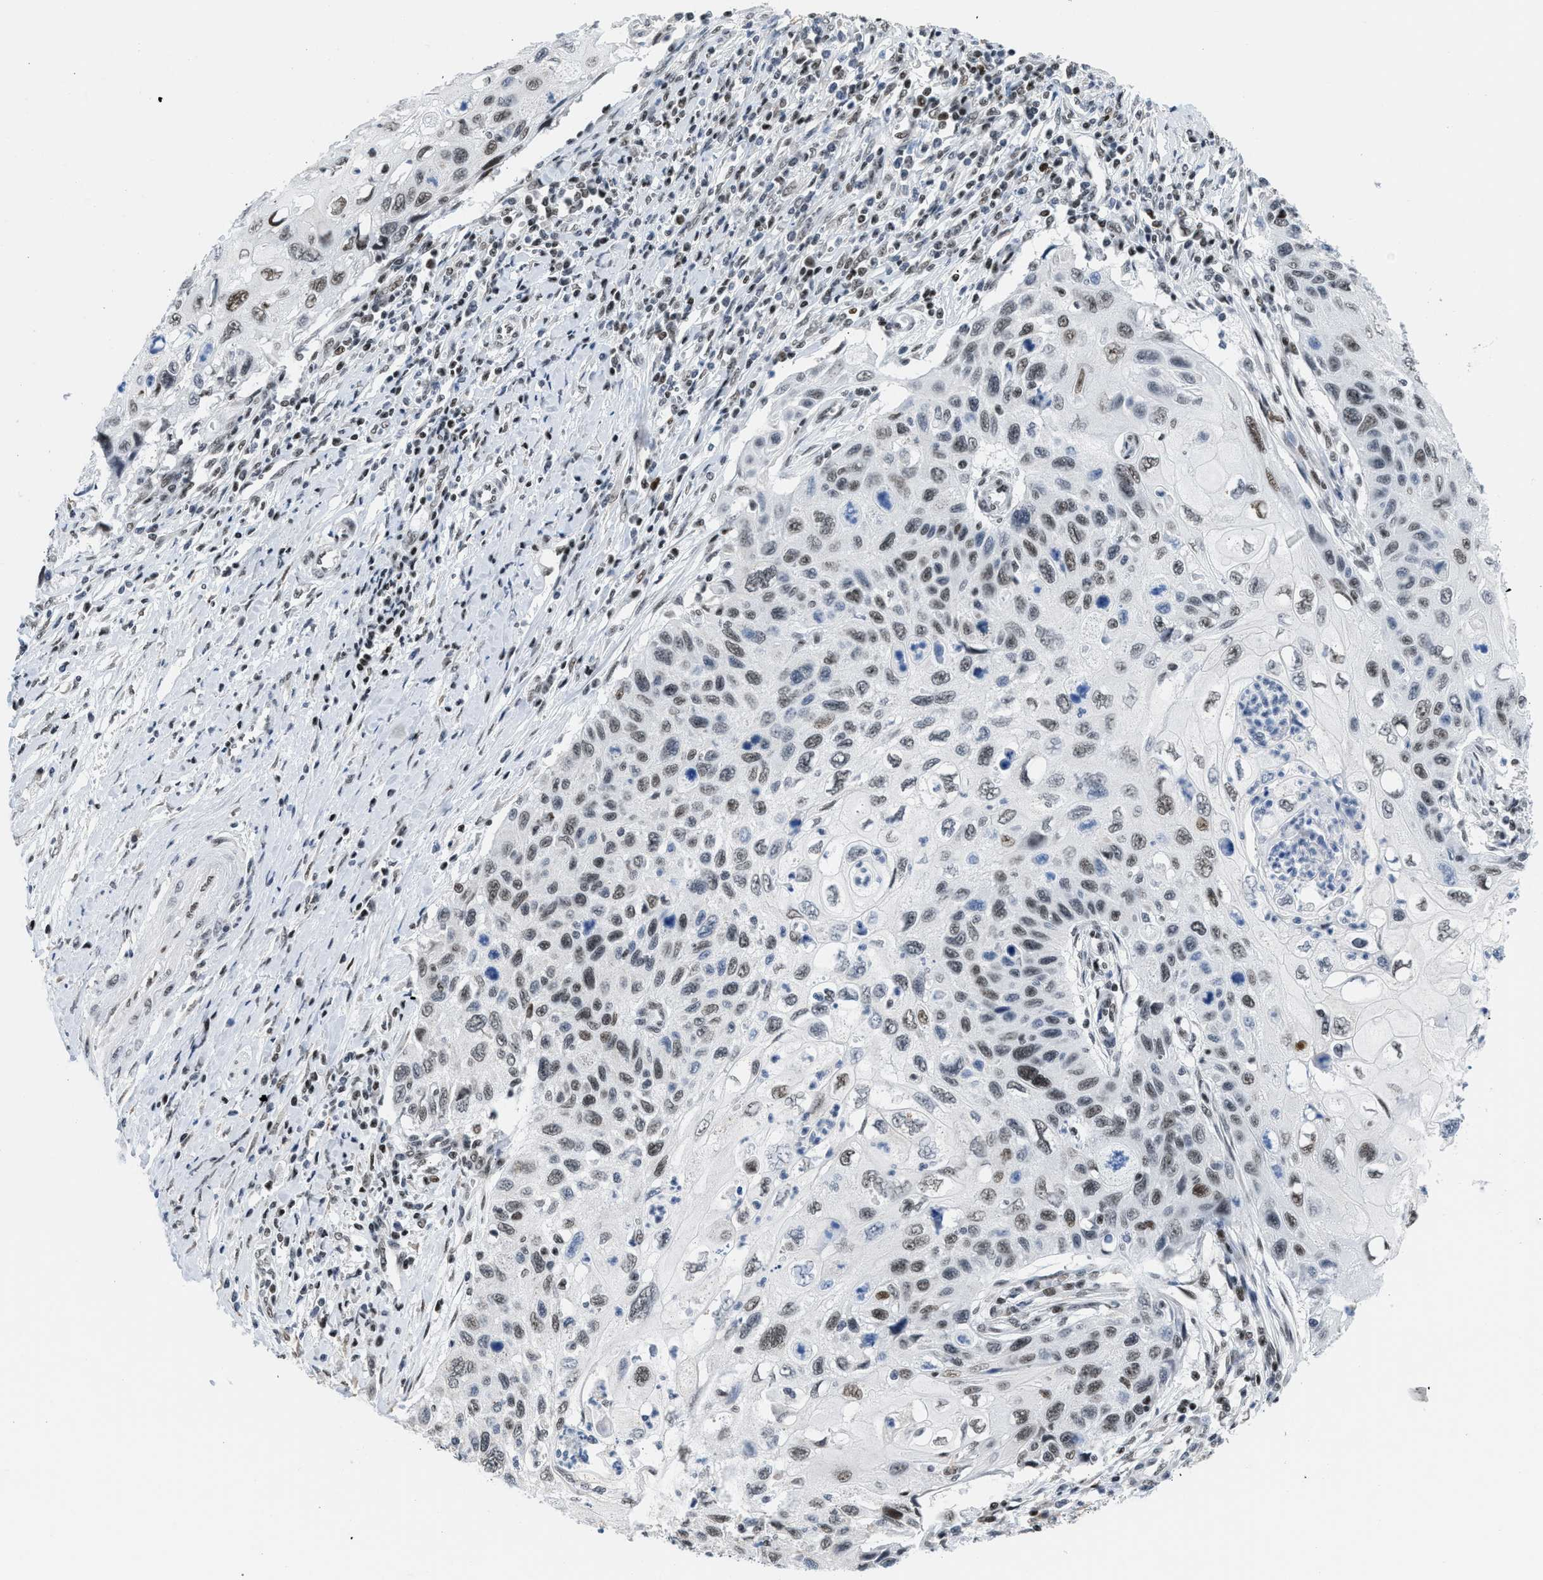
{"staining": {"intensity": "weak", "quantity": ">75%", "location": "nuclear"}, "tissue": "cervical cancer", "cell_type": "Tumor cells", "image_type": "cancer", "snomed": [{"axis": "morphology", "description": "Squamous cell carcinoma, NOS"}, {"axis": "topography", "description": "Cervix"}], "caption": "Immunohistochemical staining of cervical squamous cell carcinoma exhibits low levels of weak nuclear protein staining in approximately >75% of tumor cells.", "gene": "TERF2IP", "patient": {"sex": "female", "age": 70}}